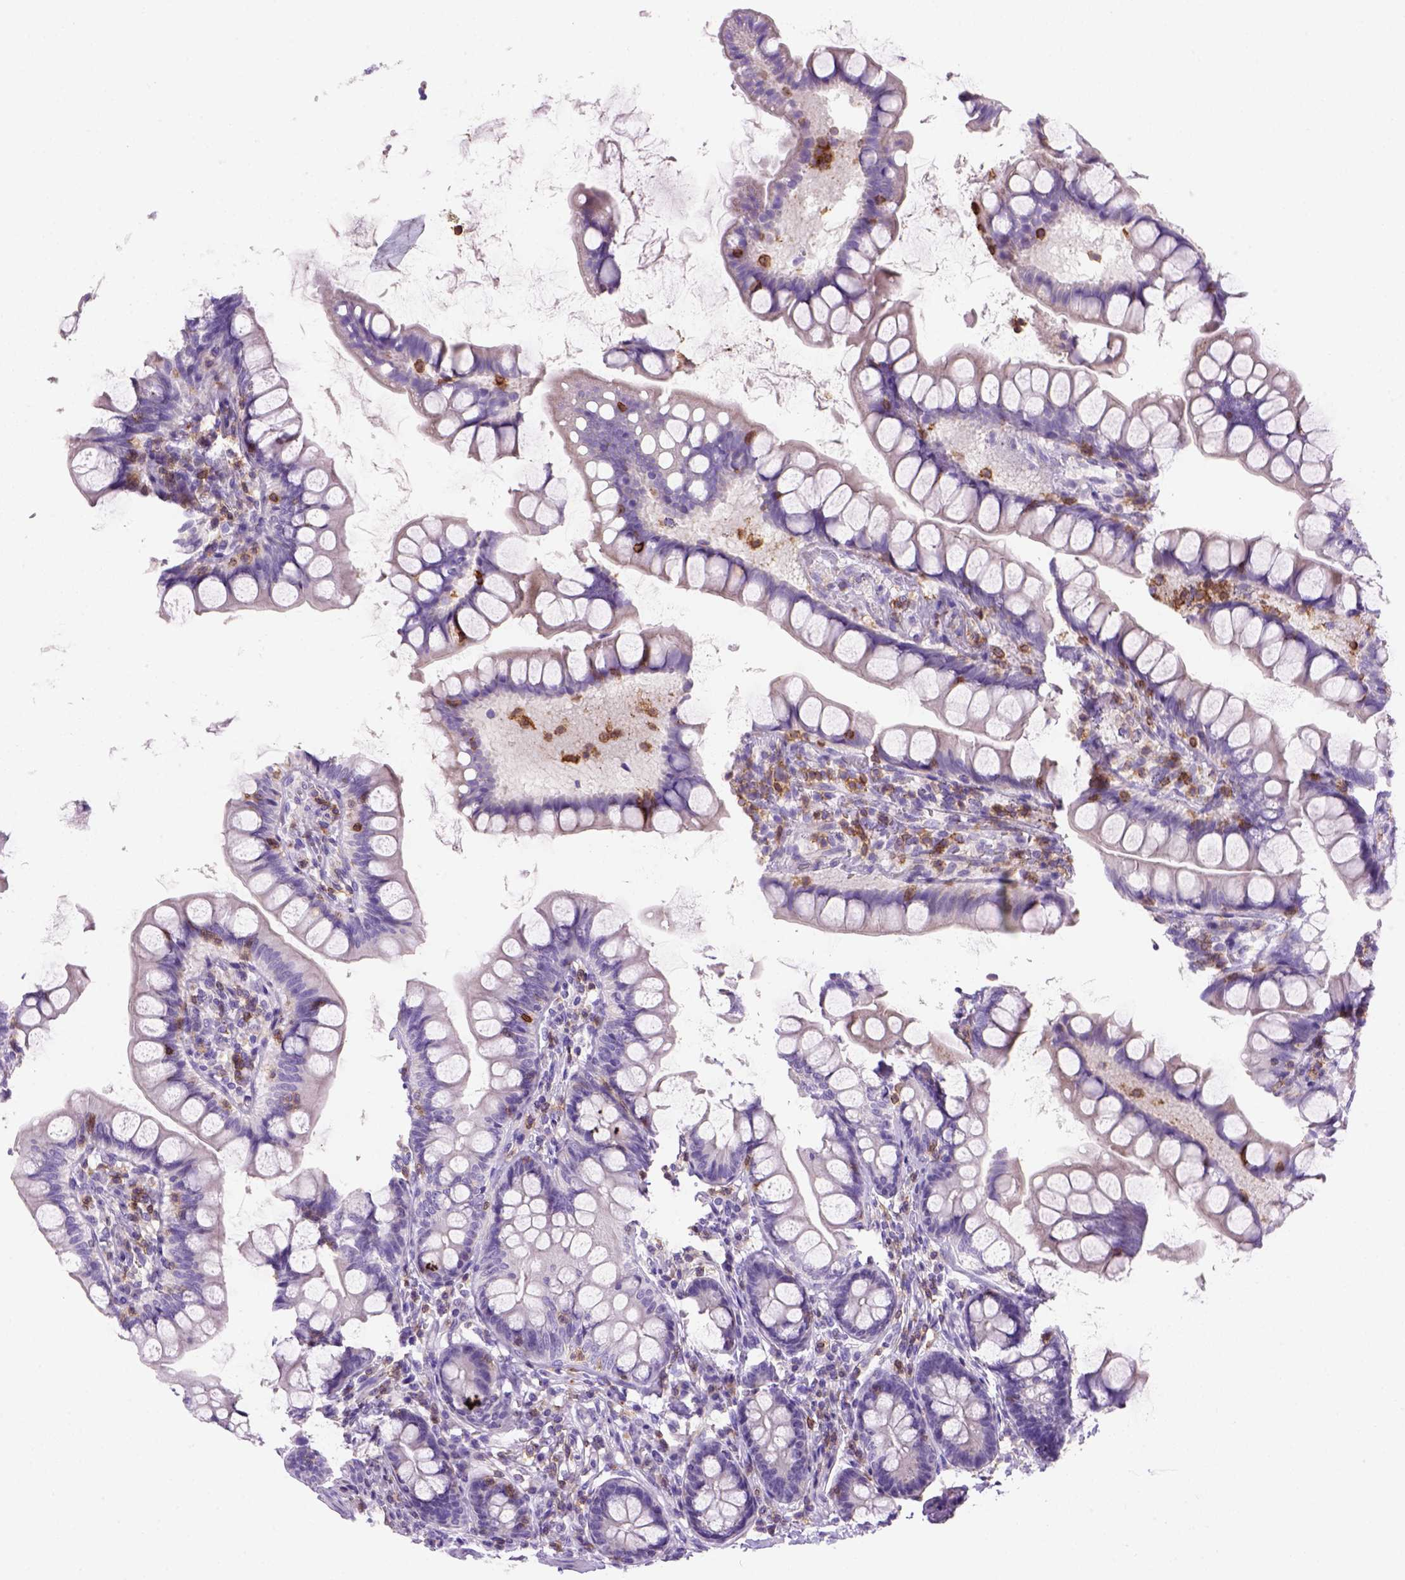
{"staining": {"intensity": "negative", "quantity": "none", "location": "none"}, "tissue": "small intestine", "cell_type": "Glandular cells", "image_type": "normal", "snomed": [{"axis": "morphology", "description": "Normal tissue, NOS"}, {"axis": "topography", "description": "Small intestine"}], "caption": "Immunohistochemistry (IHC) image of unremarkable human small intestine stained for a protein (brown), which shows no expression in glandular cells.", "gene": "CD3E", "patient": {"sex": "male", "age": 70}}